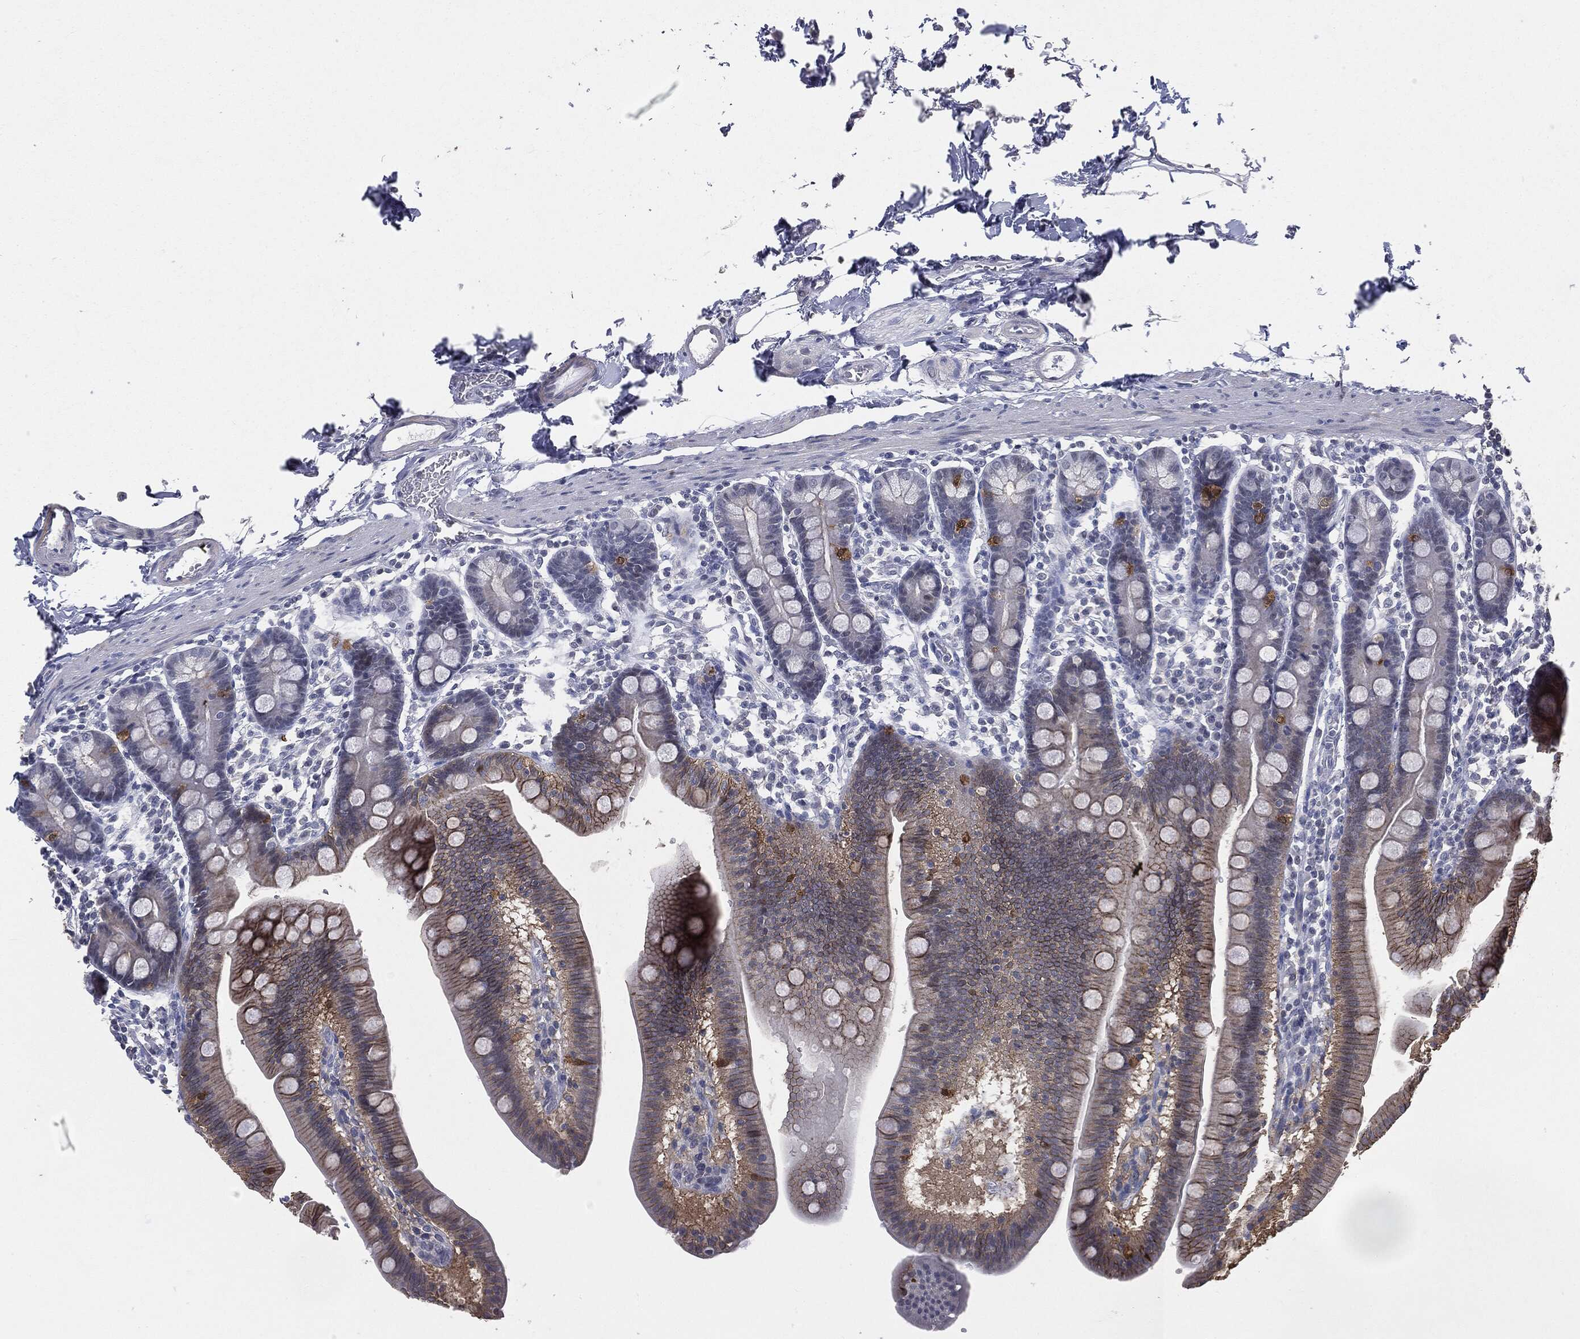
{"staining": {"intensity": "strong", "quantity": "<25%", "location": "cytoplasmic/membranous"}, "tissue": "duodenum", "cell_type": "Glandular cells", "image_type": "normal", "snomed": [{"axis": "morphology", "description": "Normal tissue, NOS"}, {"axis": "topography", "description": "Duodenum"}], "caption": "Brown immunohistochemical staining in normal duodenum exhibits strong cytoplasmic/membranous positivity in approximately <25% of glandular cells.", "gene": "SLC2A2", "patient": {"sex": "male", "age": 59}}